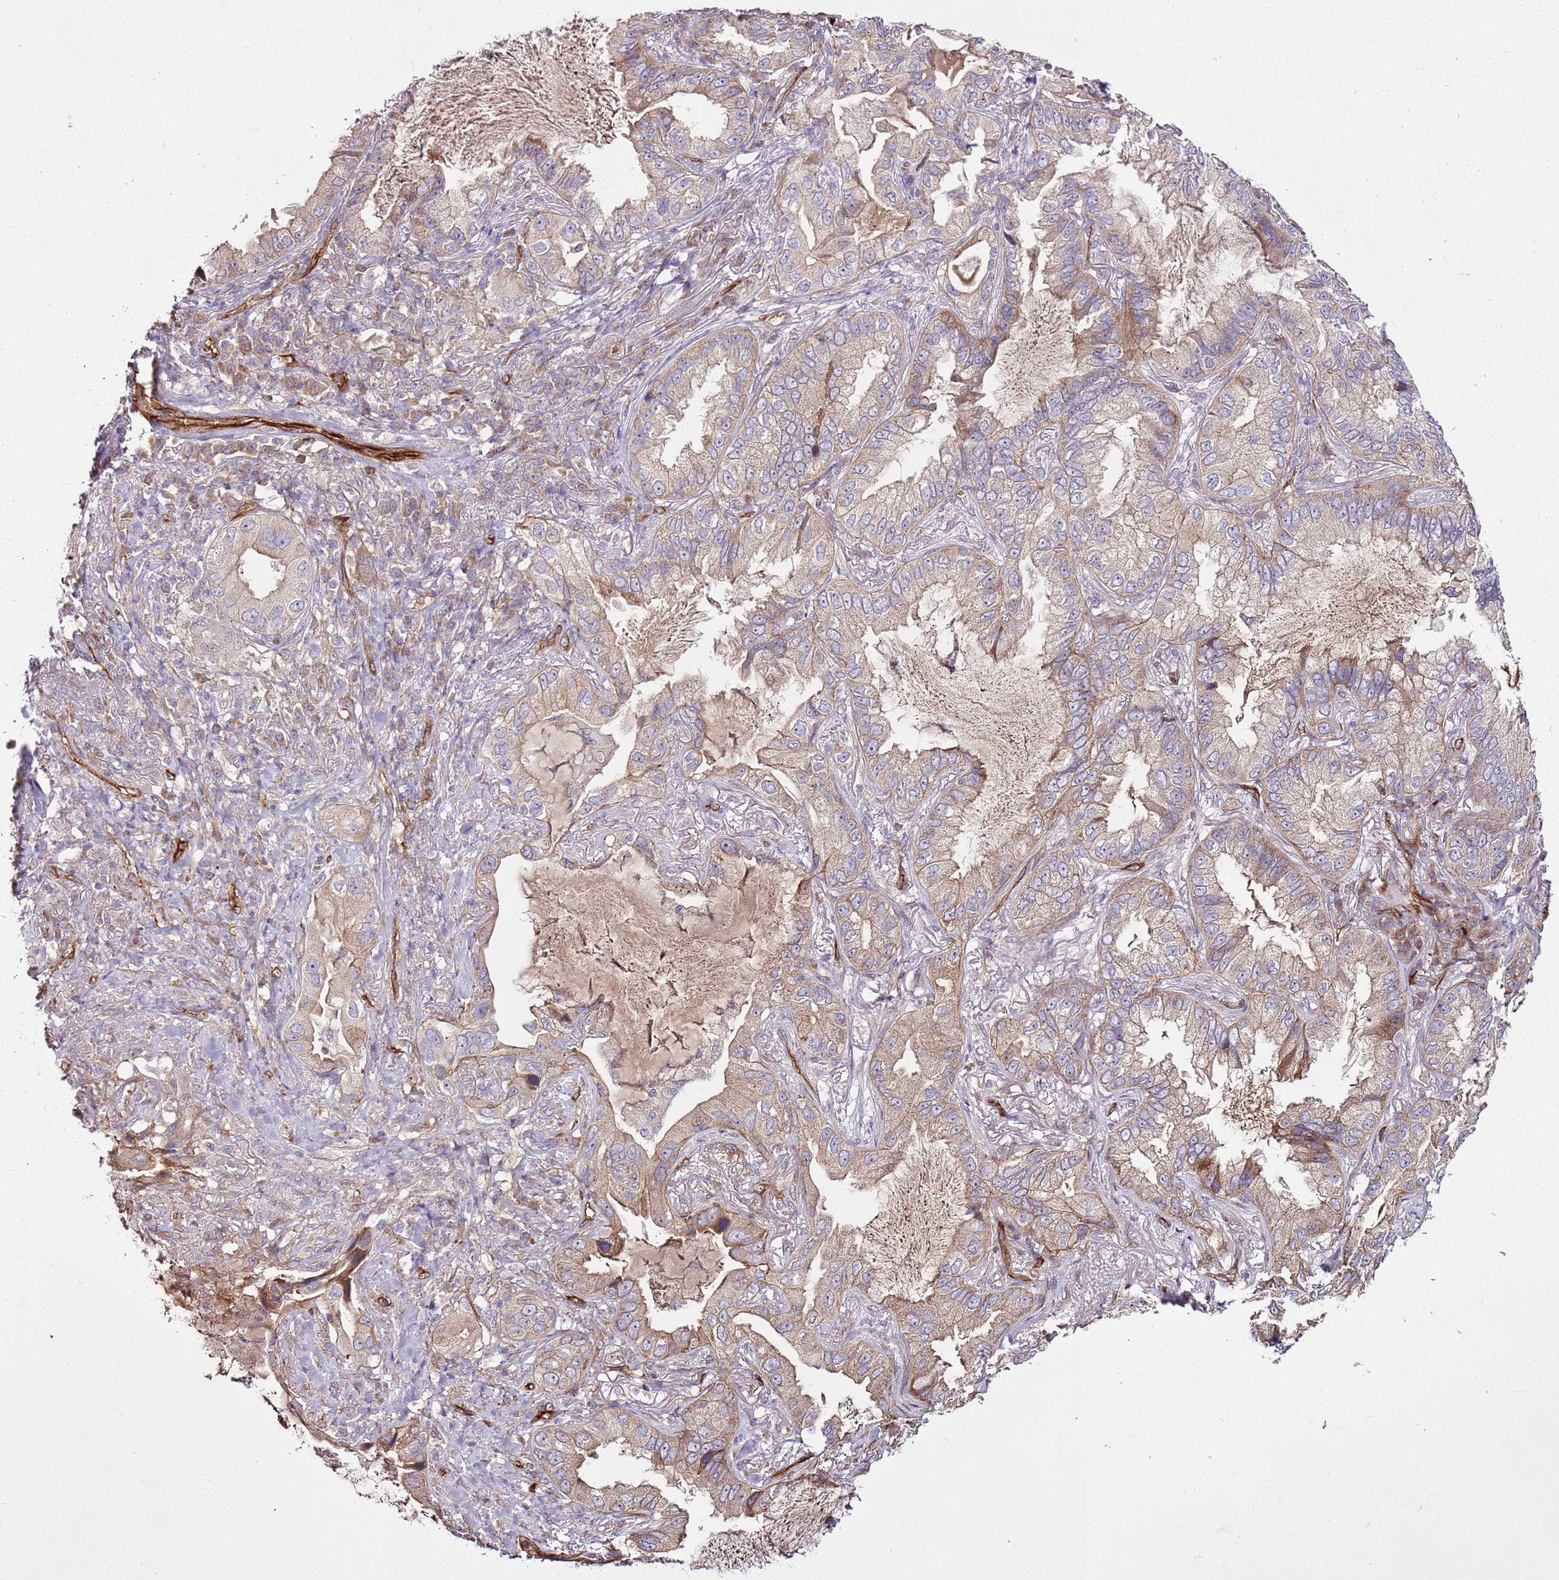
{"staining": {"intensity": "weak", "quantity": "25%-75%", "location": "cytoplasmic/membranous"}, "tissue": "lung cancer", "cell_type": "Tumor cells", "image_type": "cancer", "snomed": [{"axis": "morphology", "description": "Adenocarcinoma, NOS"}, {"axis": "topography", "description": "Lung"}], "caption": "Protein staining reveals weak cytoplasmic/membranous staining in about 25%-75% of tumor cells in adenocarcinoma (lung).", "gene": "ZNF827", "patient": {"sex": "female", "age": 69}}